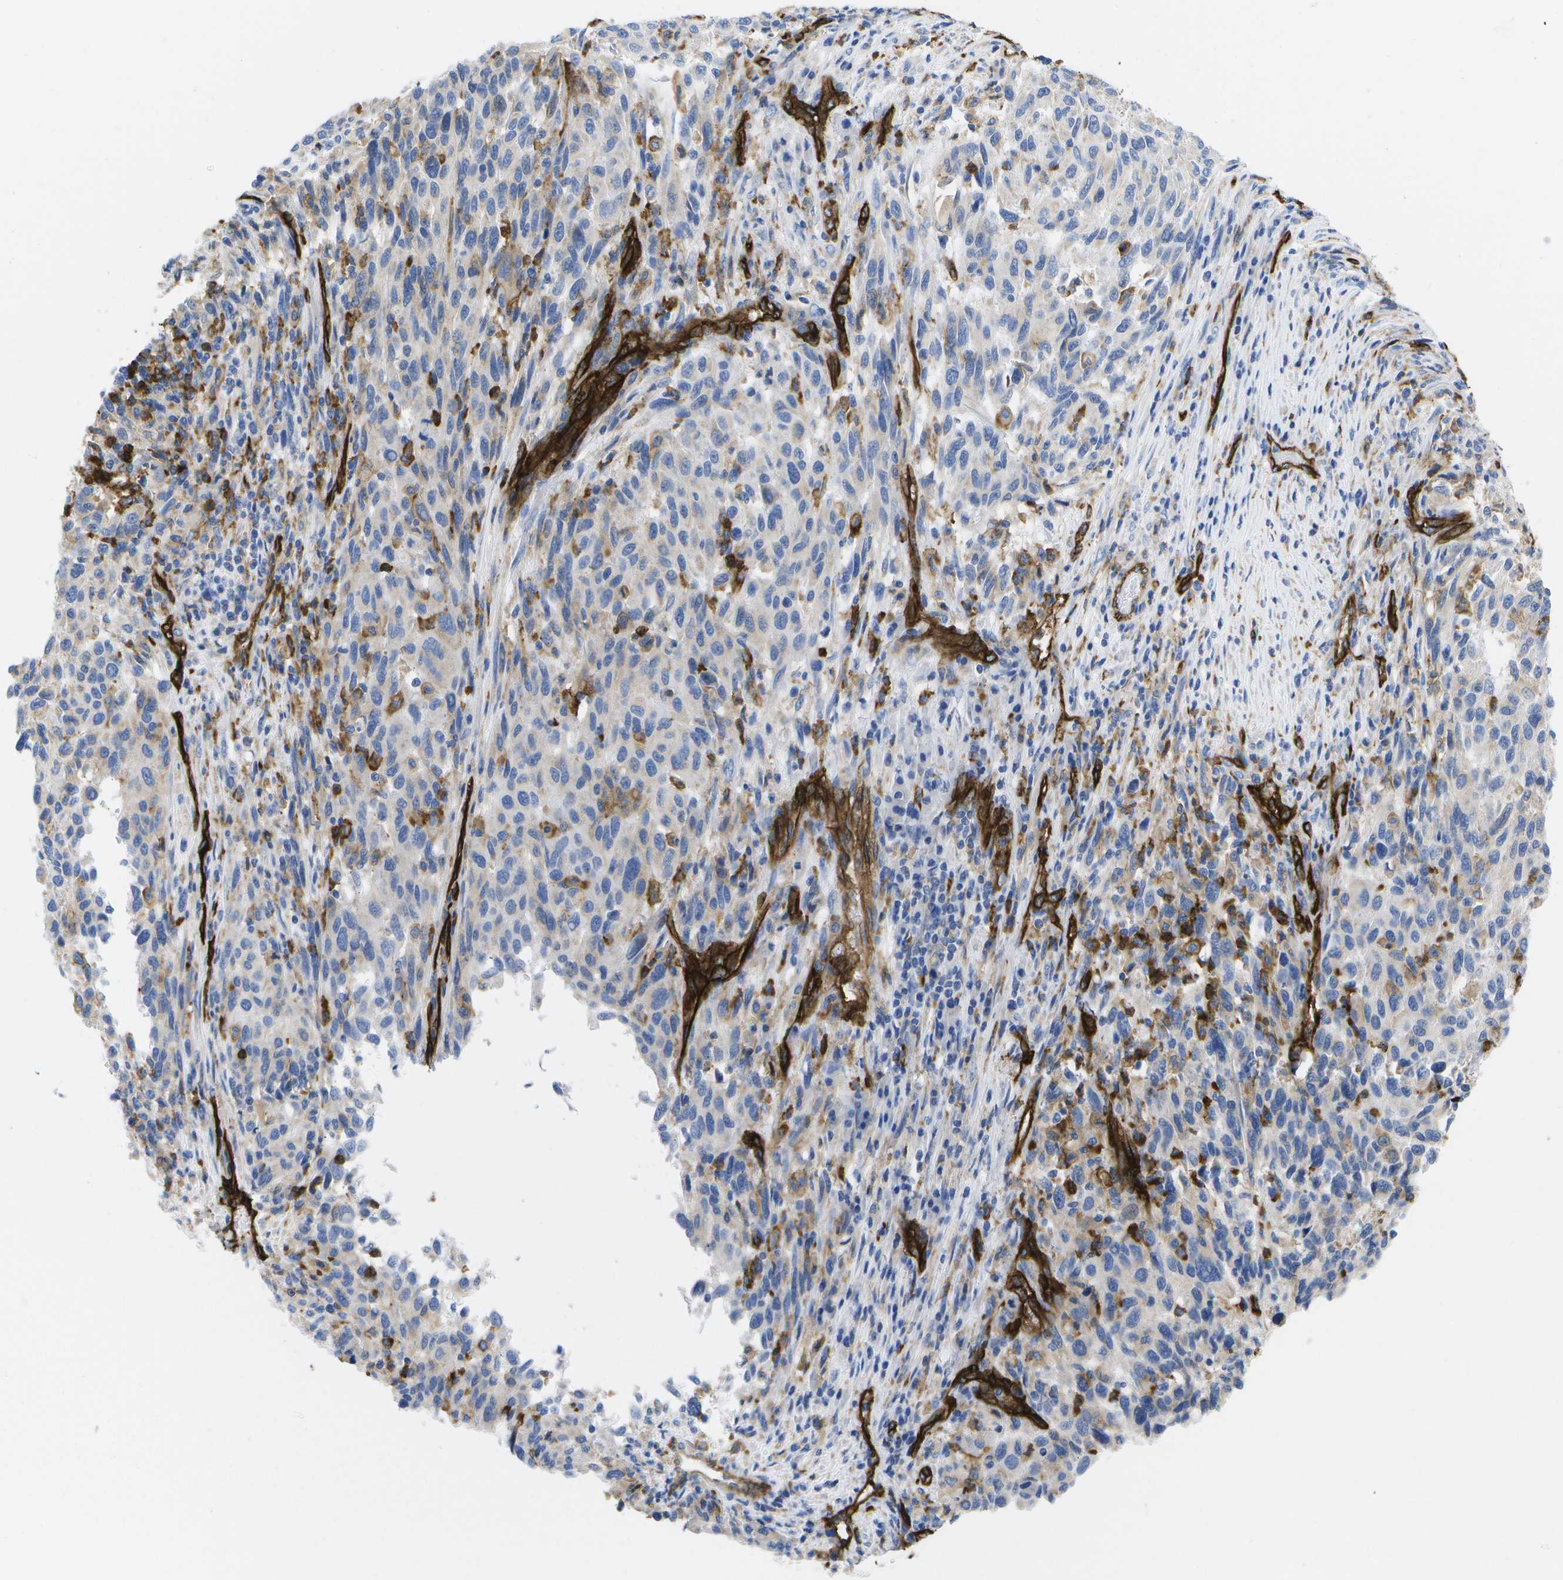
{"staining": {"intensity": "negative", "quantity": "none", "location": "none"}, "tissue": "melanoma", "cell_type": "Tumor cells", "image_type": "cancer", "snomed": [{"axis": "morphology", "description": "Malignant melanoma, Metastatic site"}, {"axis": "topography", "description": "Lymph node"}], "caption": "This is a micrograph of IHC staining of melanoma, which shows no expression in tumor cells.", "gene": "DYSF", "patient": {"sex": "male", "age": 61}}